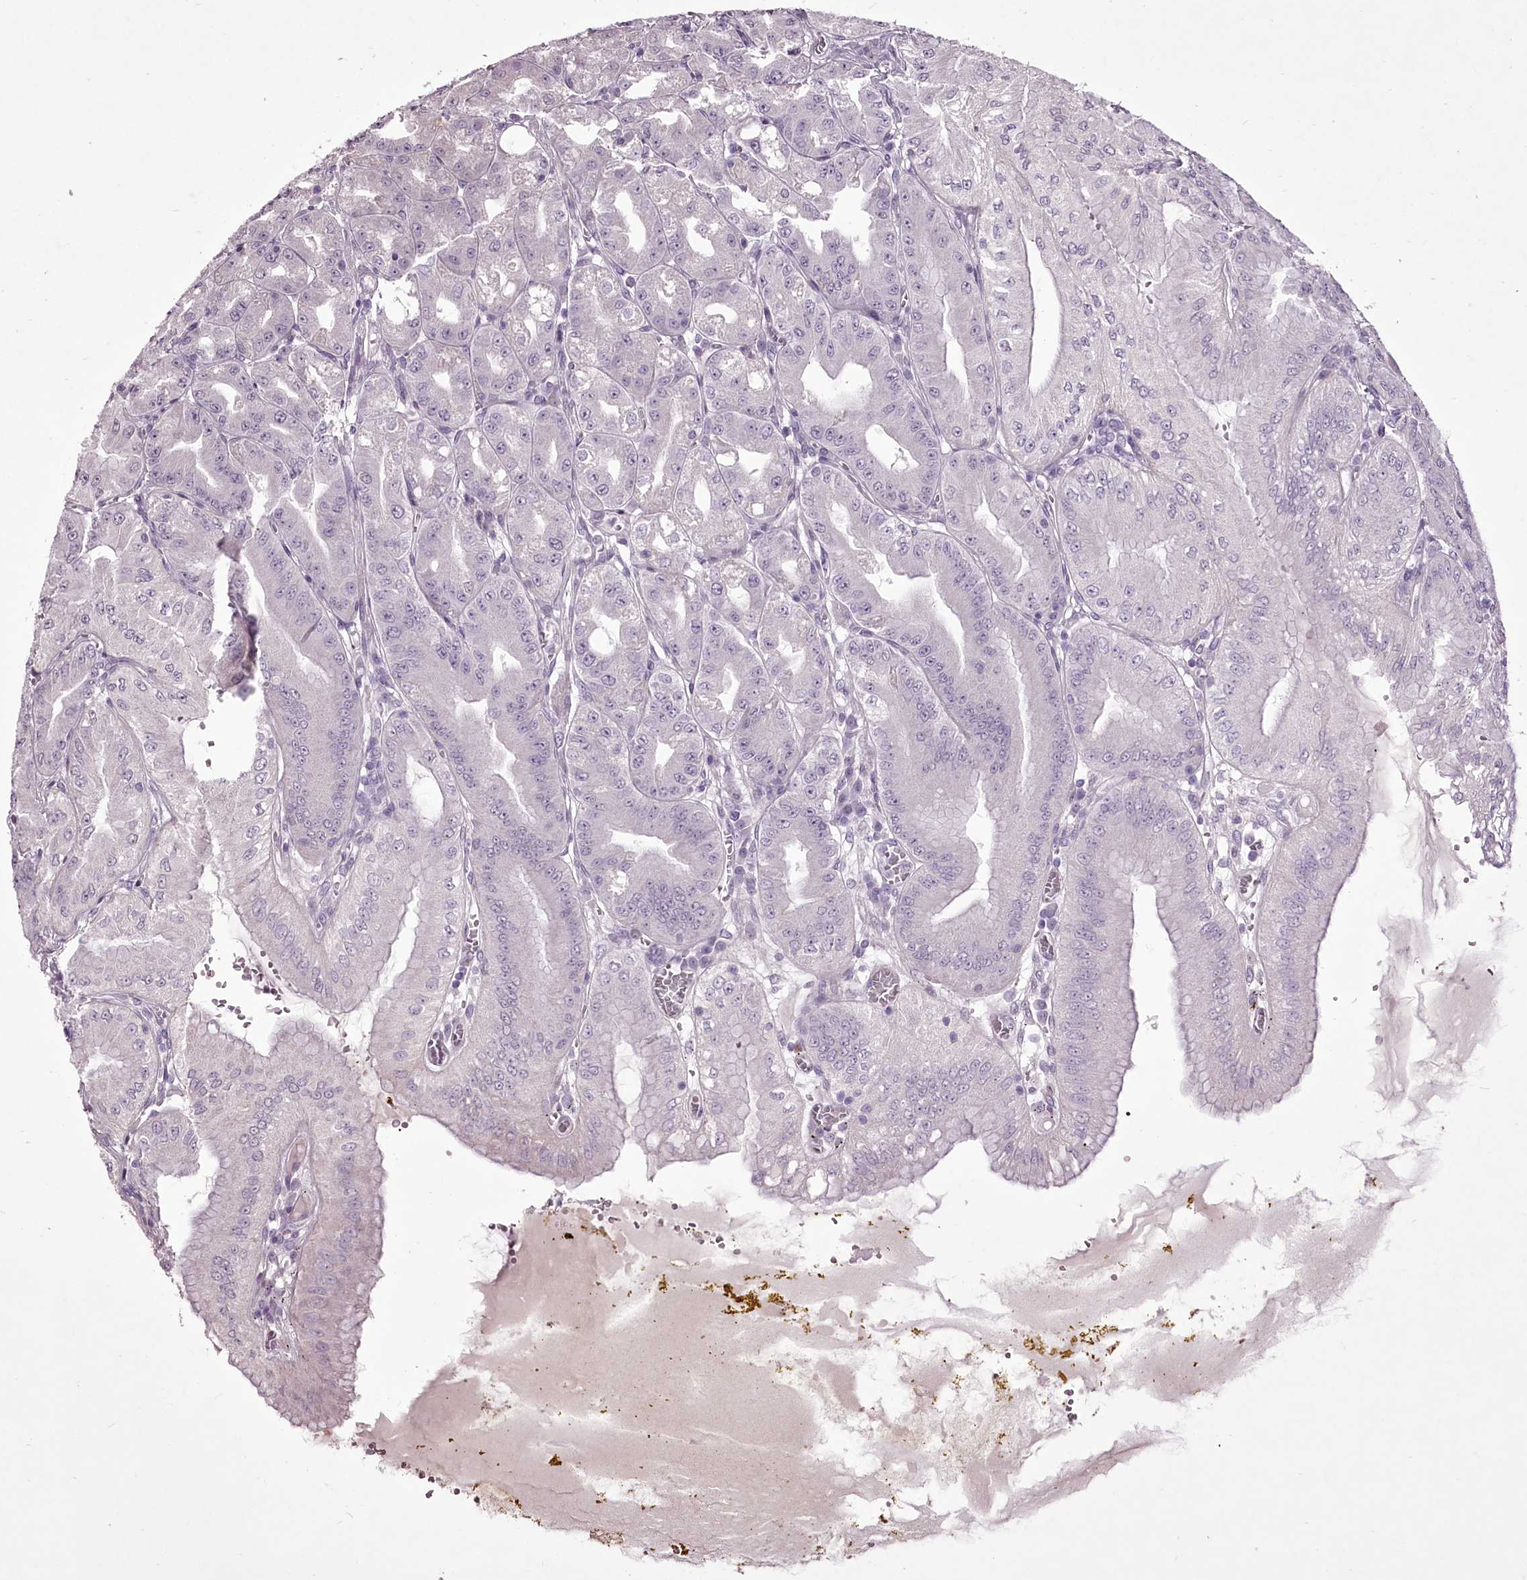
{"staining": {"intensity": "negative", "quantity": "none", "location": "none"}, "tissue": "stomach", "cell_type": "Glandular cells", "image_type": "normal", "snomed": [{"axis": "morphology", "description": "Normal tissue, NOS"}, {"axis": "topography", "description": "Stomach, upper"}, {"axis": "topography", "description": "Stomach, lower"}], "caption": "This is a image of immunohistochemistry staining of normal stomach, which shows no expression in glandular cells.", "gene": "C1orf56", "patient": {"sex": "male", "age": 71}}